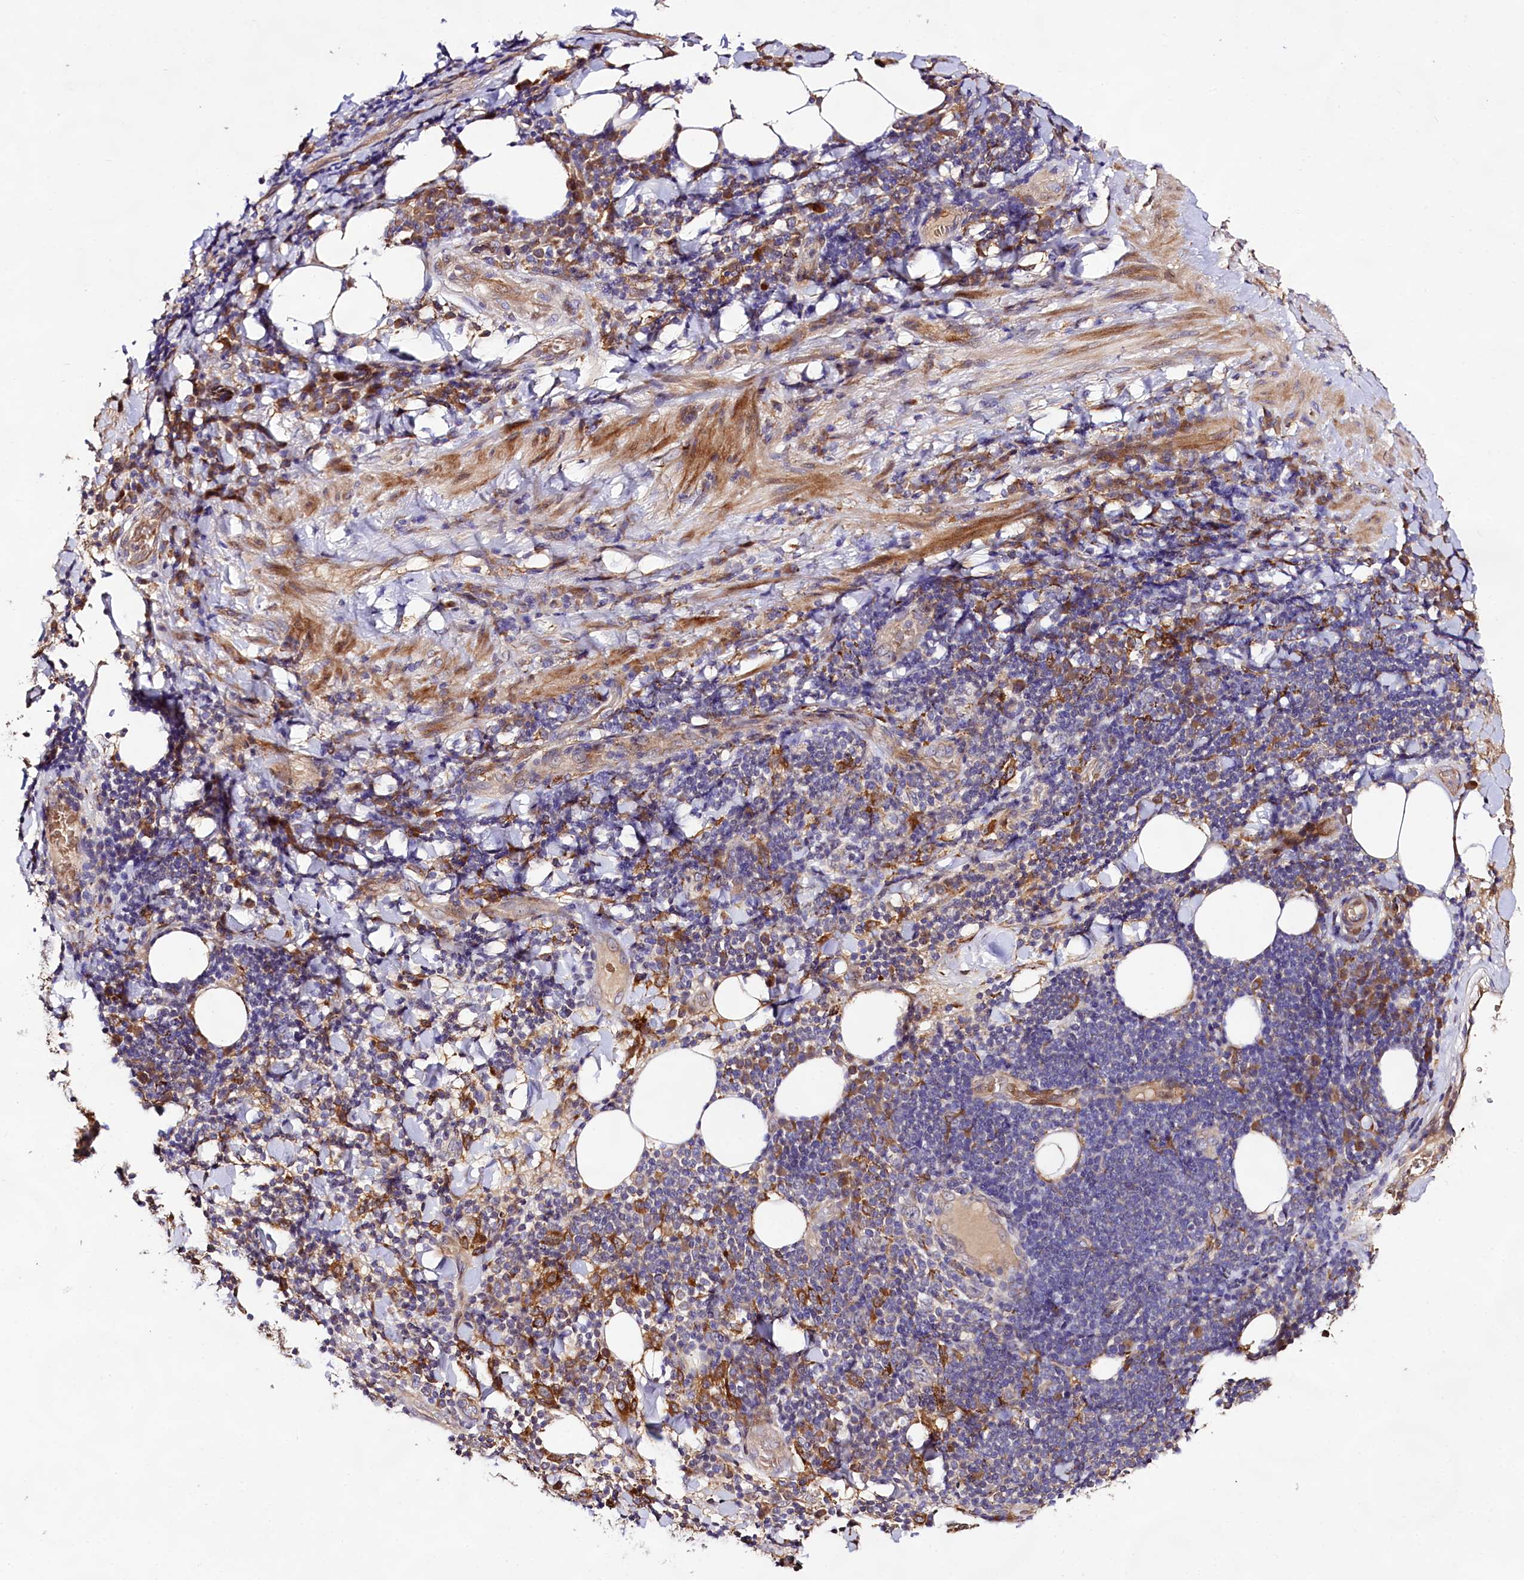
{"staining": {"intensity": "moderate", "quantity": "25%-75%", "location": "cytoplasmic/membranous"}, "tissue": "adipose tissue", "cell_type": "Adipocytes", "image_type": "normal", "snomed": [{"axis": "morphology", "description": "Normal tissue, NOS"}, {"axis": "morphology", "description": "Squamous cell carcinoma, NOS"}, {"axis": "topography", "description": "Lymph node"}, {"axis": "topography", "description": "Bronchus"}, {"axis": "topography", "description": "Lung"}], "caption": "About 25%-75% of adipocytes in normal adipose tissue demonstrate moderate cytoplasmic/membranous protein expression as visualized by brown immunohistochemical staining.", "gene": "DMXL2", "patient": {"sex": "male", "age": 66}}